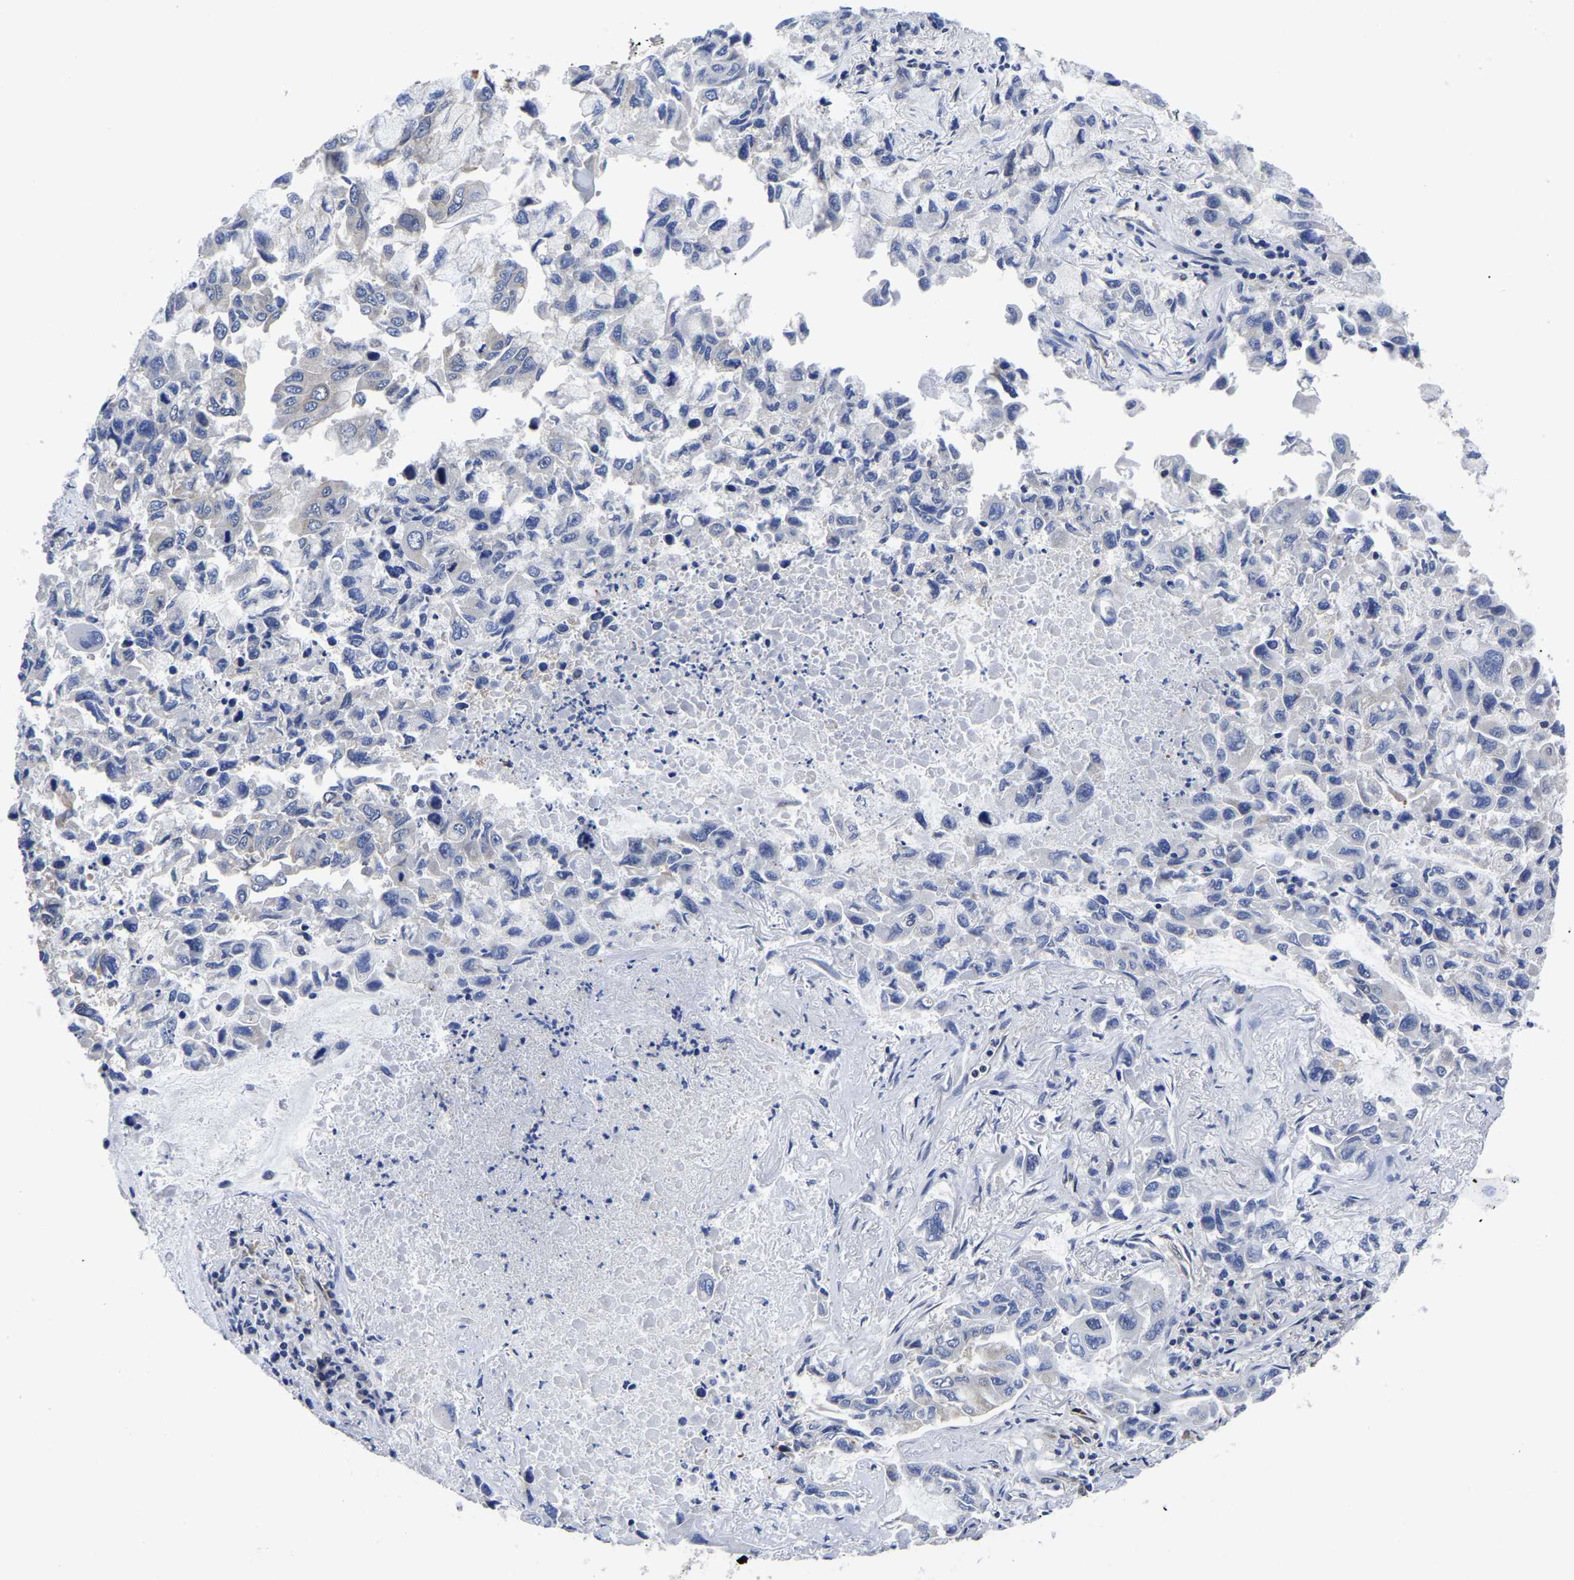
{"staining": {"intensity": "negative", "quantity": "none", "location": "none"}, "tissue": "lung cancer", "cell_type": "Tumor cells", "image_type": "cancer", "snomed": [{"axis": "morphology", "description": "Adenocarcinoma, NOS"}, {"axis": "topography", "description": "Lung"}], "caption": "IHC photomicrograph of neoplastic tissue: lung cancer (adenocarcinoma) stained with DAB (3,3'-diaminobenzidine) shows no significant protein expression in tumor cells.", "gene": "MCOLN2", "patient": {"sex": "male", "age": 64}}